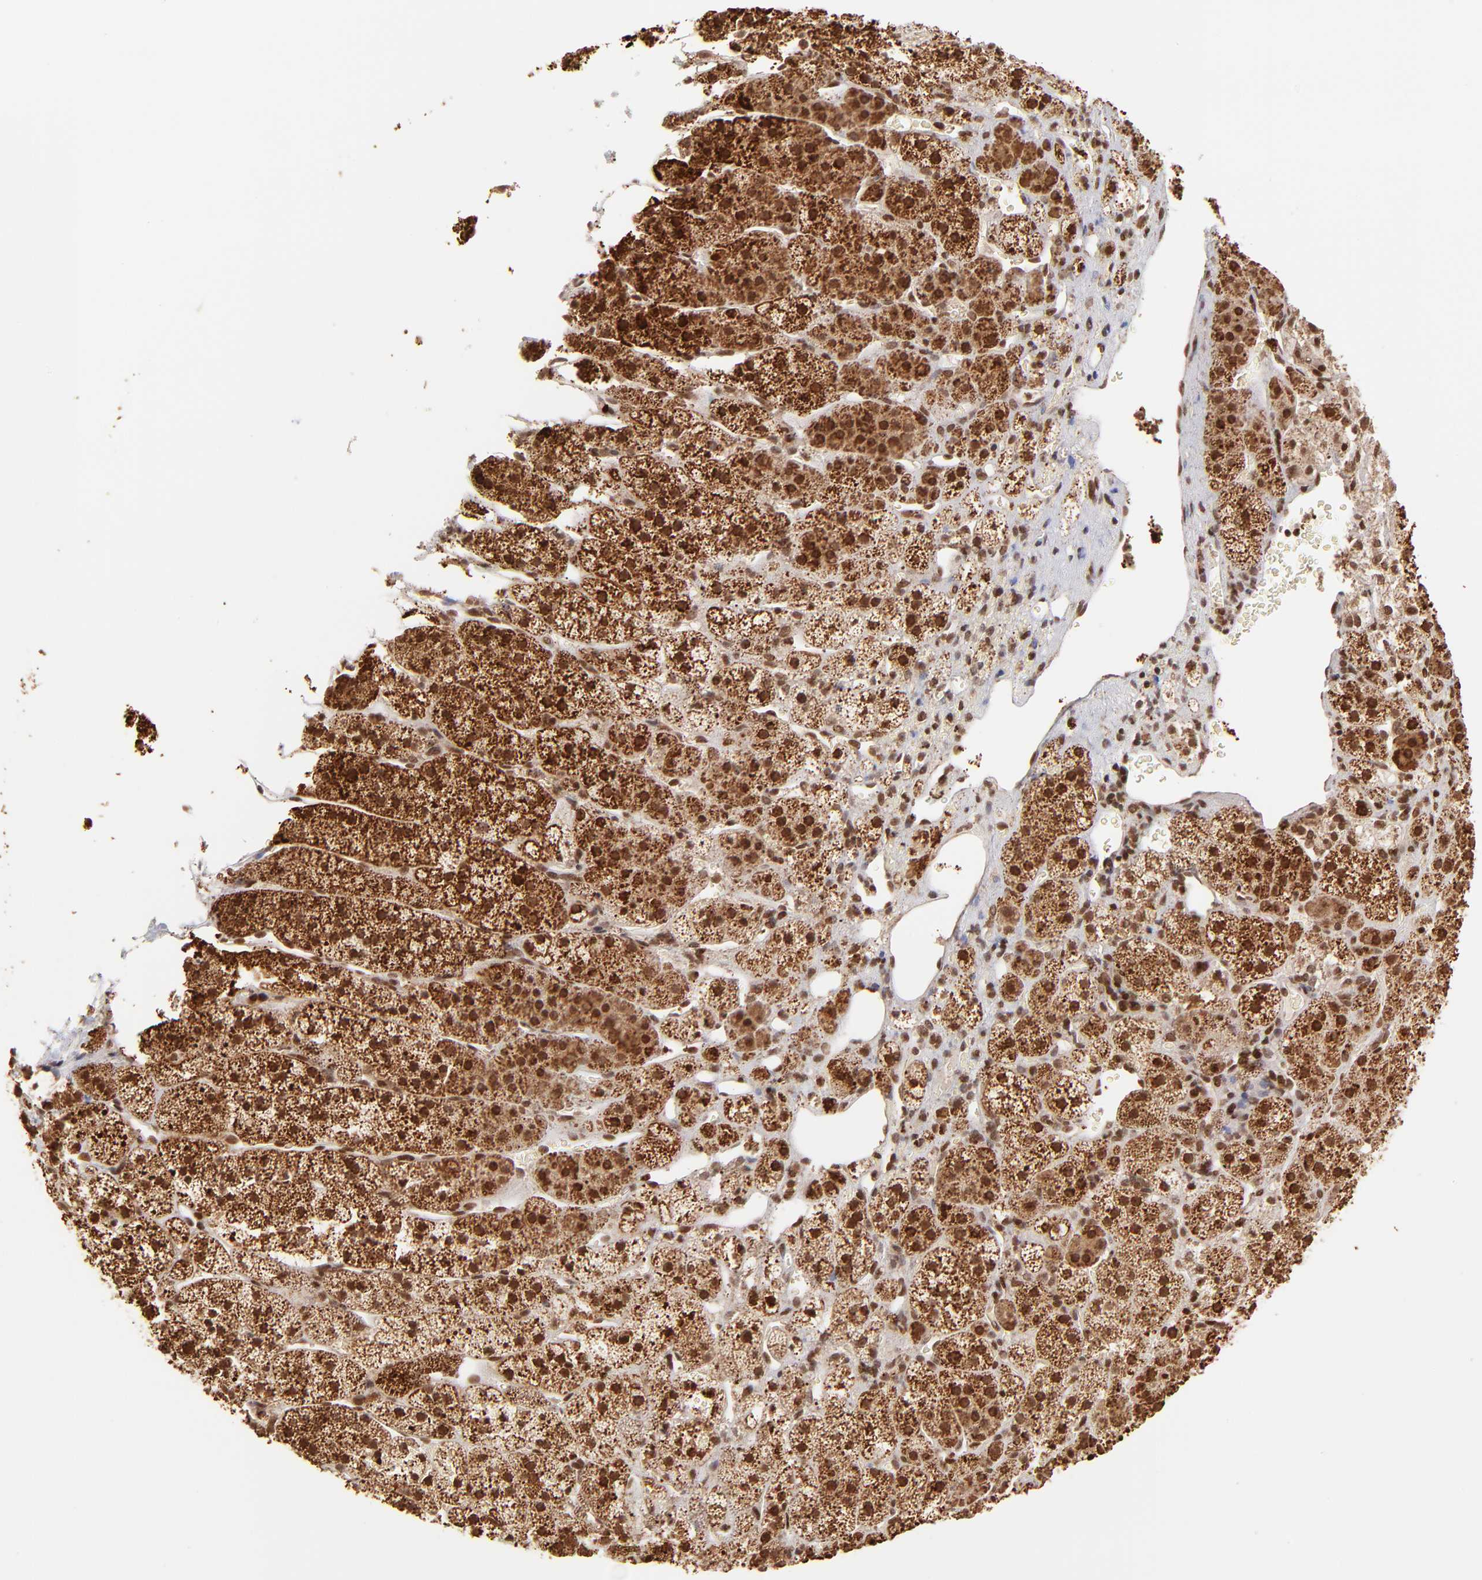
{"staining": {"intensity": "strong", "quantity": ">75%", "location": "cytoplasmic/membranous,nuclear"}, "tissue": "adrenal gland", "cell_type": "Glandular cells", "image_type": "normal", "snomed": [{"axis": "morphology", "description": "Normal tissue, NOS"}, {"axis": "topography", "description": "Adrenal gland"}], "caption": "The micrograph reveals staining of benign adrenal gland, revealing strong cytoplasmic/membranous,nuclear protein expression (brown color) within glandular cells. (DAB (3,3'-diaminobenzidine) = brown stain, brightfield microscopy at high magnification).", "gene": "MED15", "patient": {"sex": "female", "age": 44}}